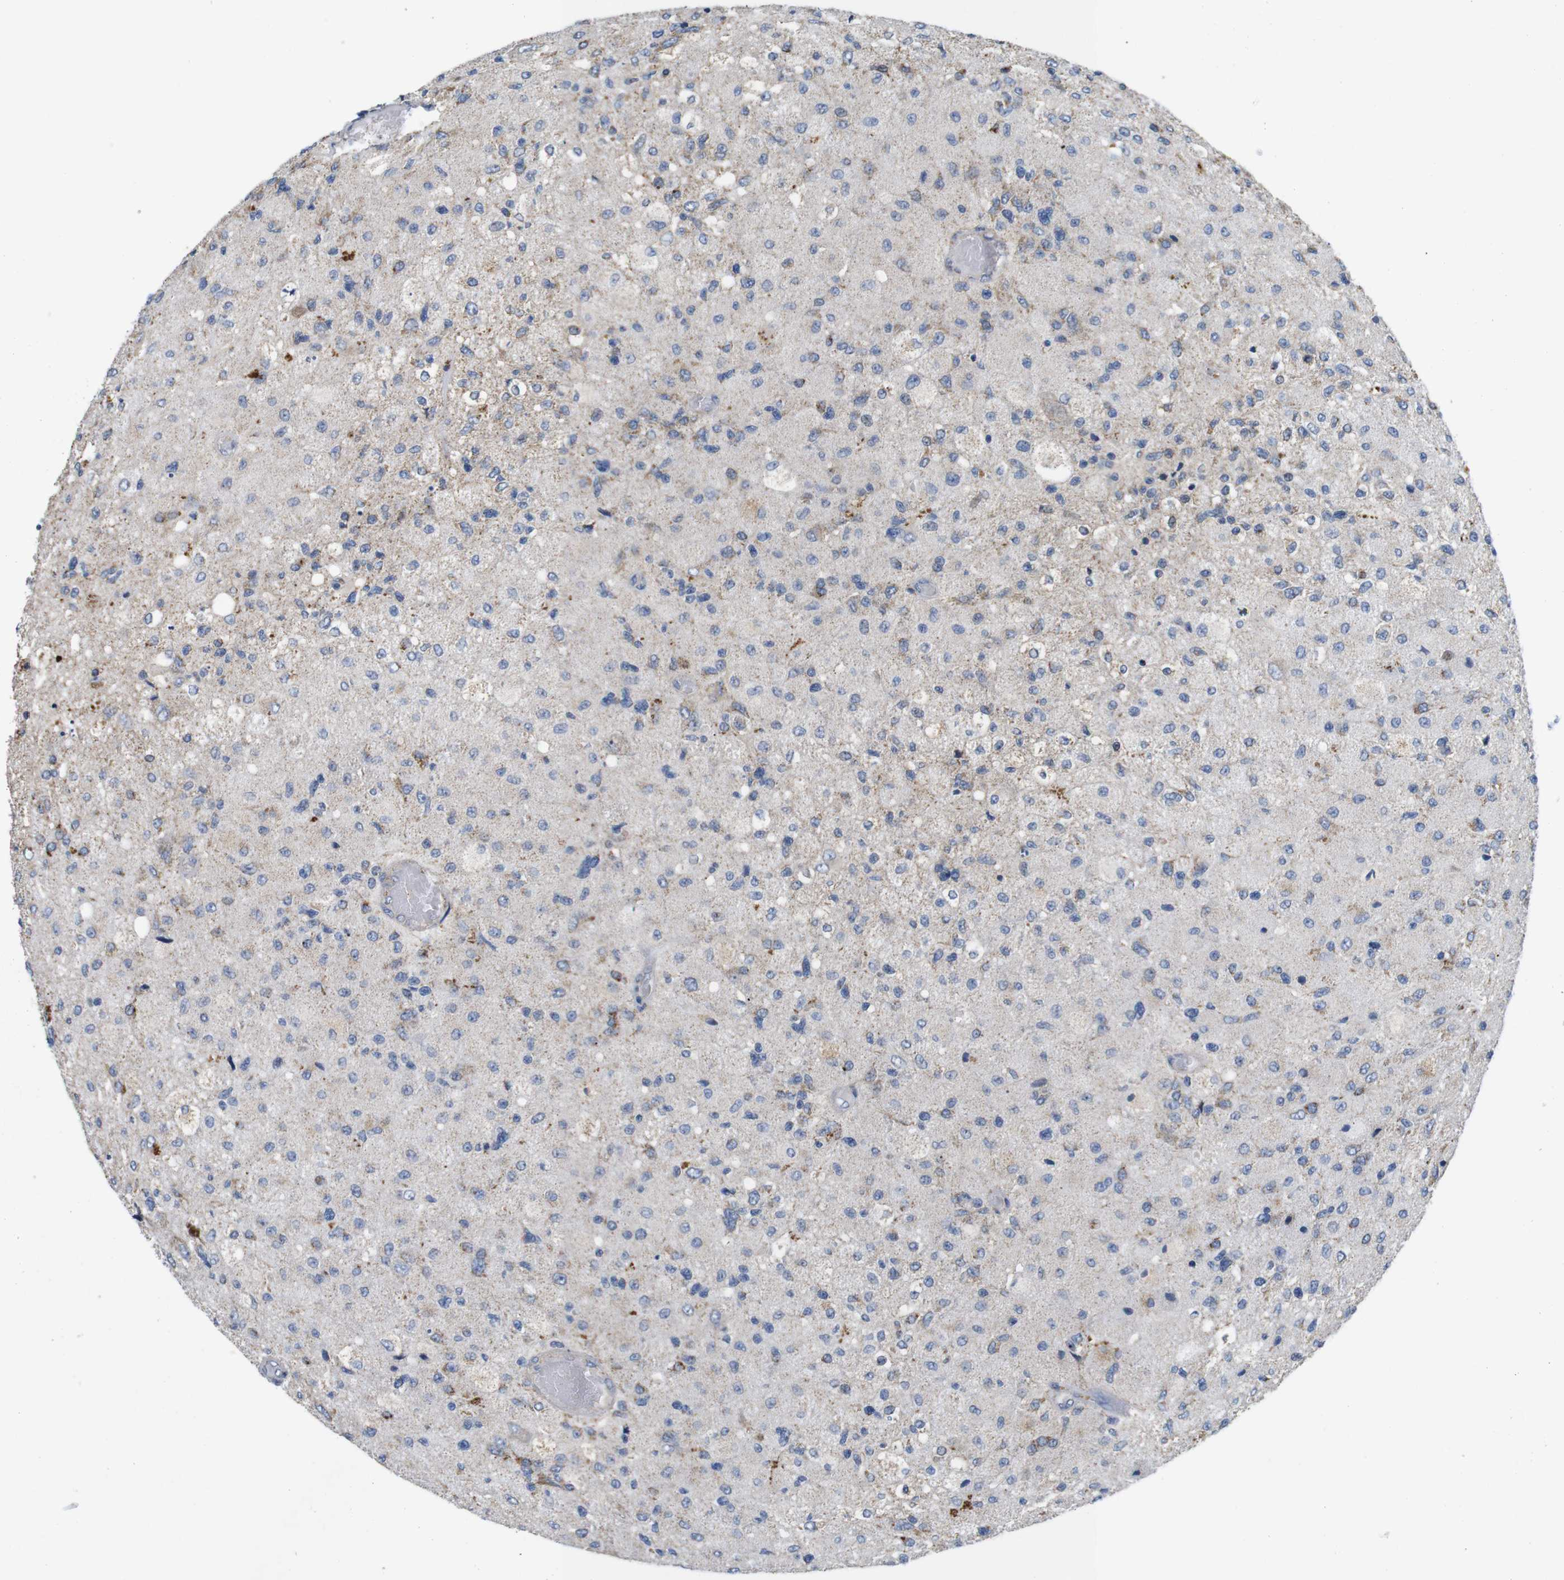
{"staining": {"intensity": "moderate", "quantity": "25%-75%", "location": "cytoplasmic/membranous"}, "tissue": "glioma", "cell_type": "Tumor cells", "image_type": "cancer", "snomed": [{"axis": "morphology", "description": "Normal tissue, NOS"}, {"axis": "morphology", "description": "Glioma, malignant, High grade"}, {"axis": "topography", "description": "Cerebral cortex"}], "caption": "A brown stain highlights moderate cytoplasmic/membranous positivity of a protein in glioma tumor cells.", "gene": "F2RL1", "patient": {"sex": "male", "age": 77}}